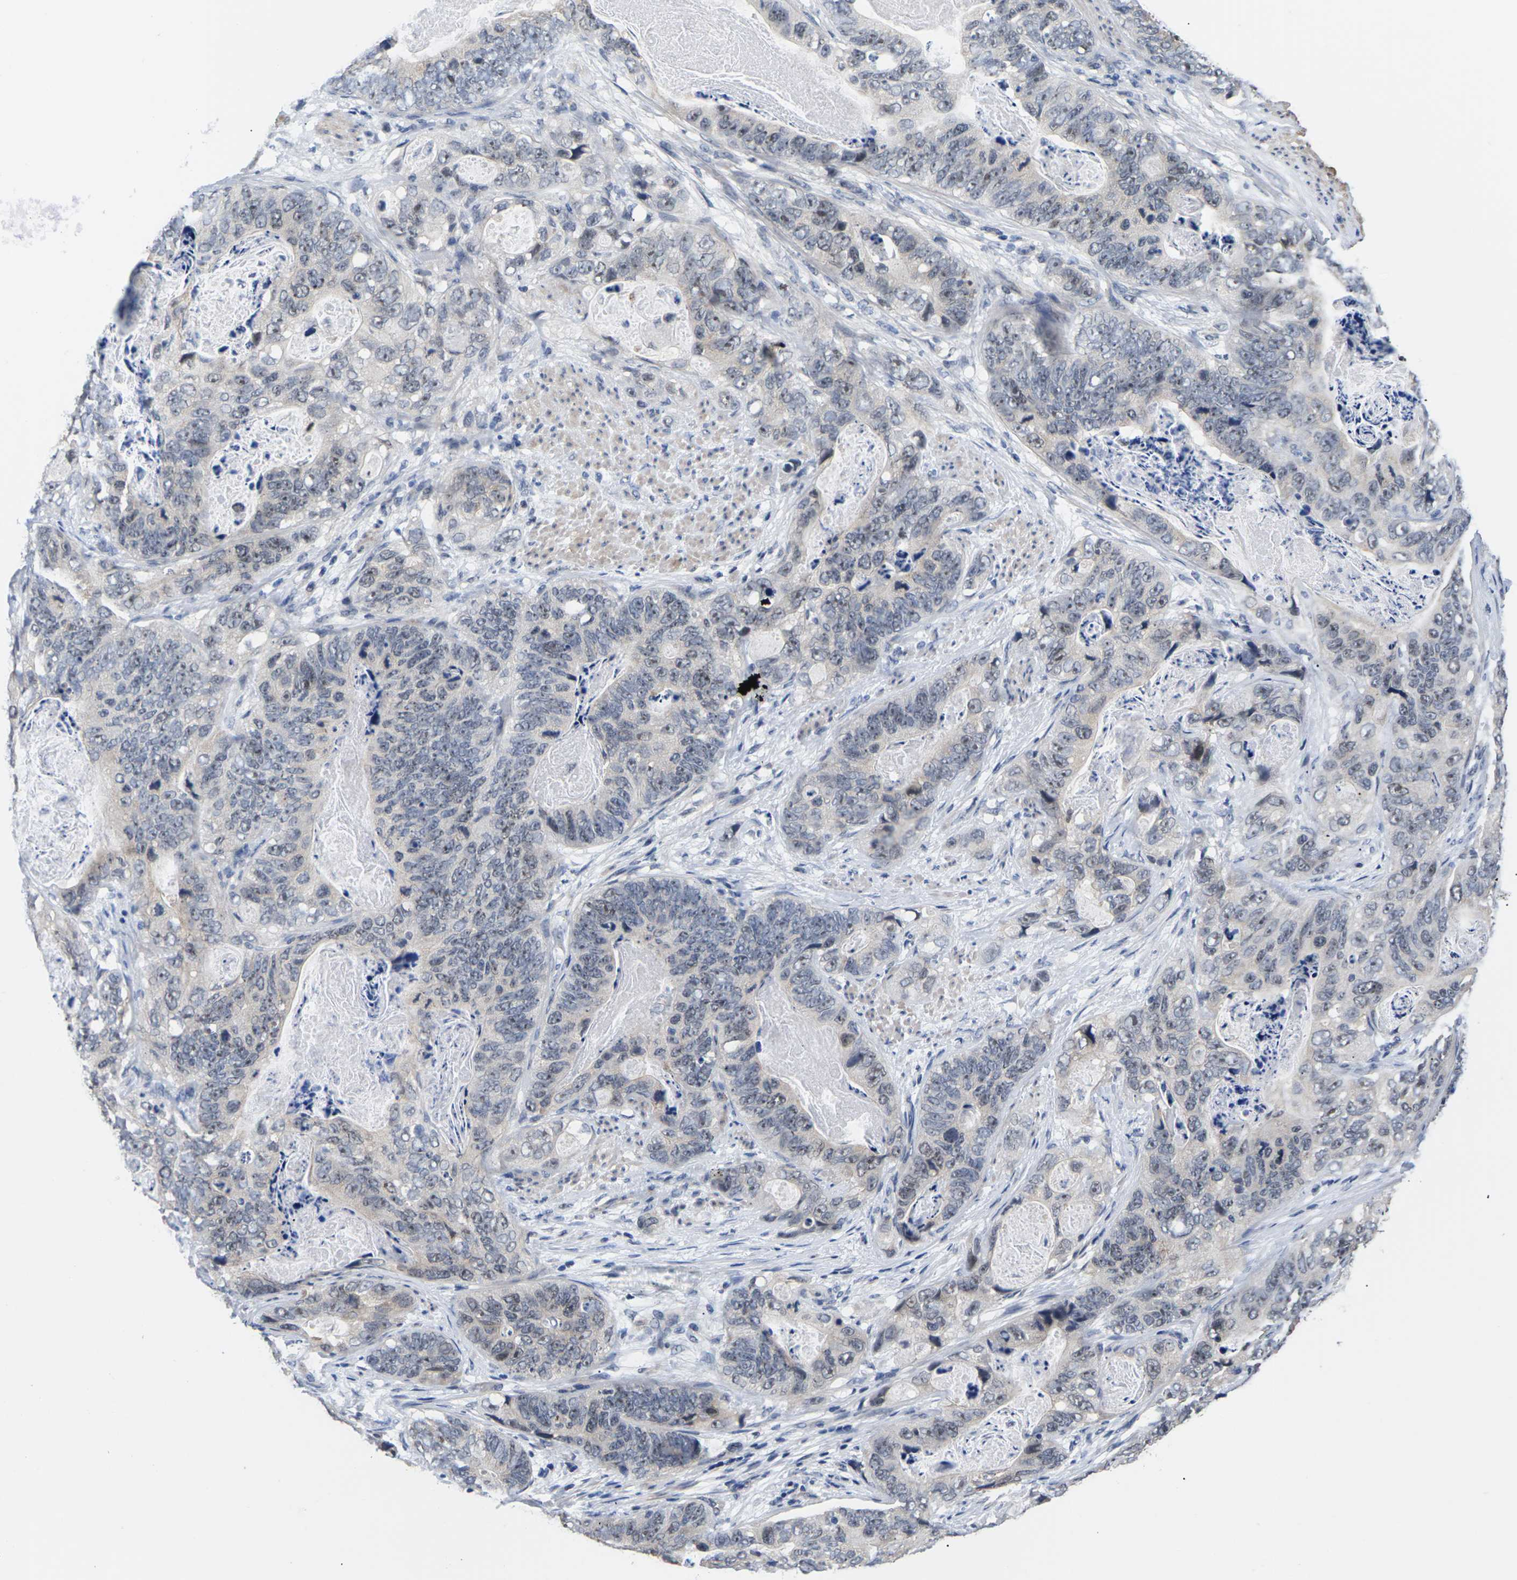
{"staining": {"intensity": "weak", "quantity": "25%-75%", "location": "cytoplasmic/membranous,nuclear"}, "tissue": "stomach cancer", "cell_type": "Tumor cells", "image_type": "cancer", "snomed": [{"axis": "morphology", "description": "Adenocarcinoma, NOS"}, {"axis": "topography", "description": "Stomach"}], "caption": "Protein expression analysis of stomach cancer shows weak cytoplasmic/membranous and nuclear positivity in approximately 25%-75% of tumor cells.", "gene": "ST6GAL2", "patient": {"sex": "female", "age": 89}}